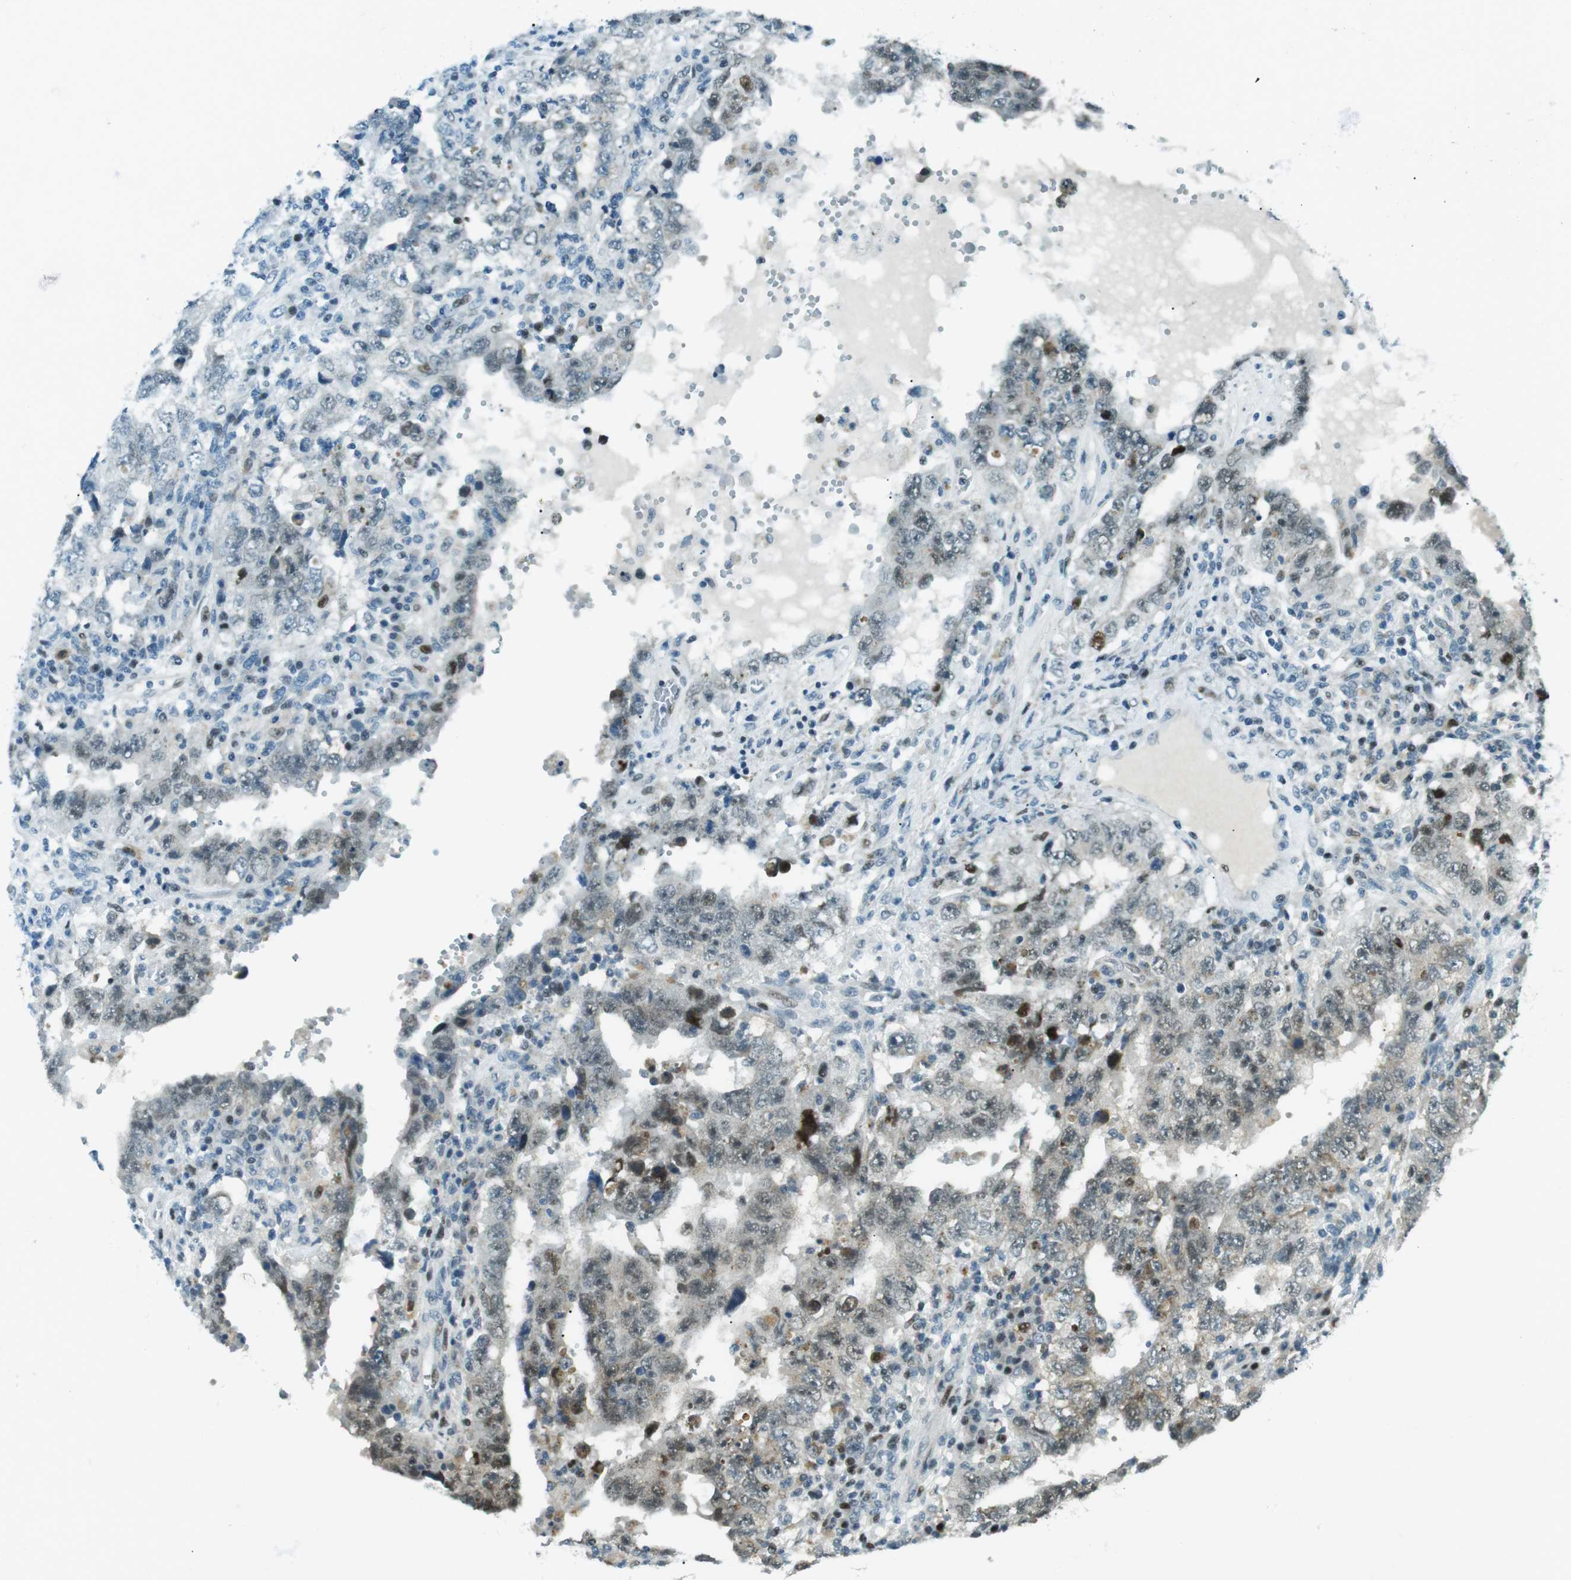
{"staining": {"intensity": "moderate", "quantity": "<25%", "location": "nuclear"}, "tissue": "testis cancer", "cell_type": "Tumor cells", "image_type": "cancer", "snomed": [{"axis": "morphology", "description": "Carcinoma, Embryonal, NOS"}, {"axis": "topography", "description": "Testis"}], "caption": "Immunohistochemical staining of human testis cancer (embryonal carcinoma) exhibits low levels of moderate nuclear expression in approximately <25% of tumor cells.", "gene": "PJA1", "patient": {"sex": "male", "age": 26}}